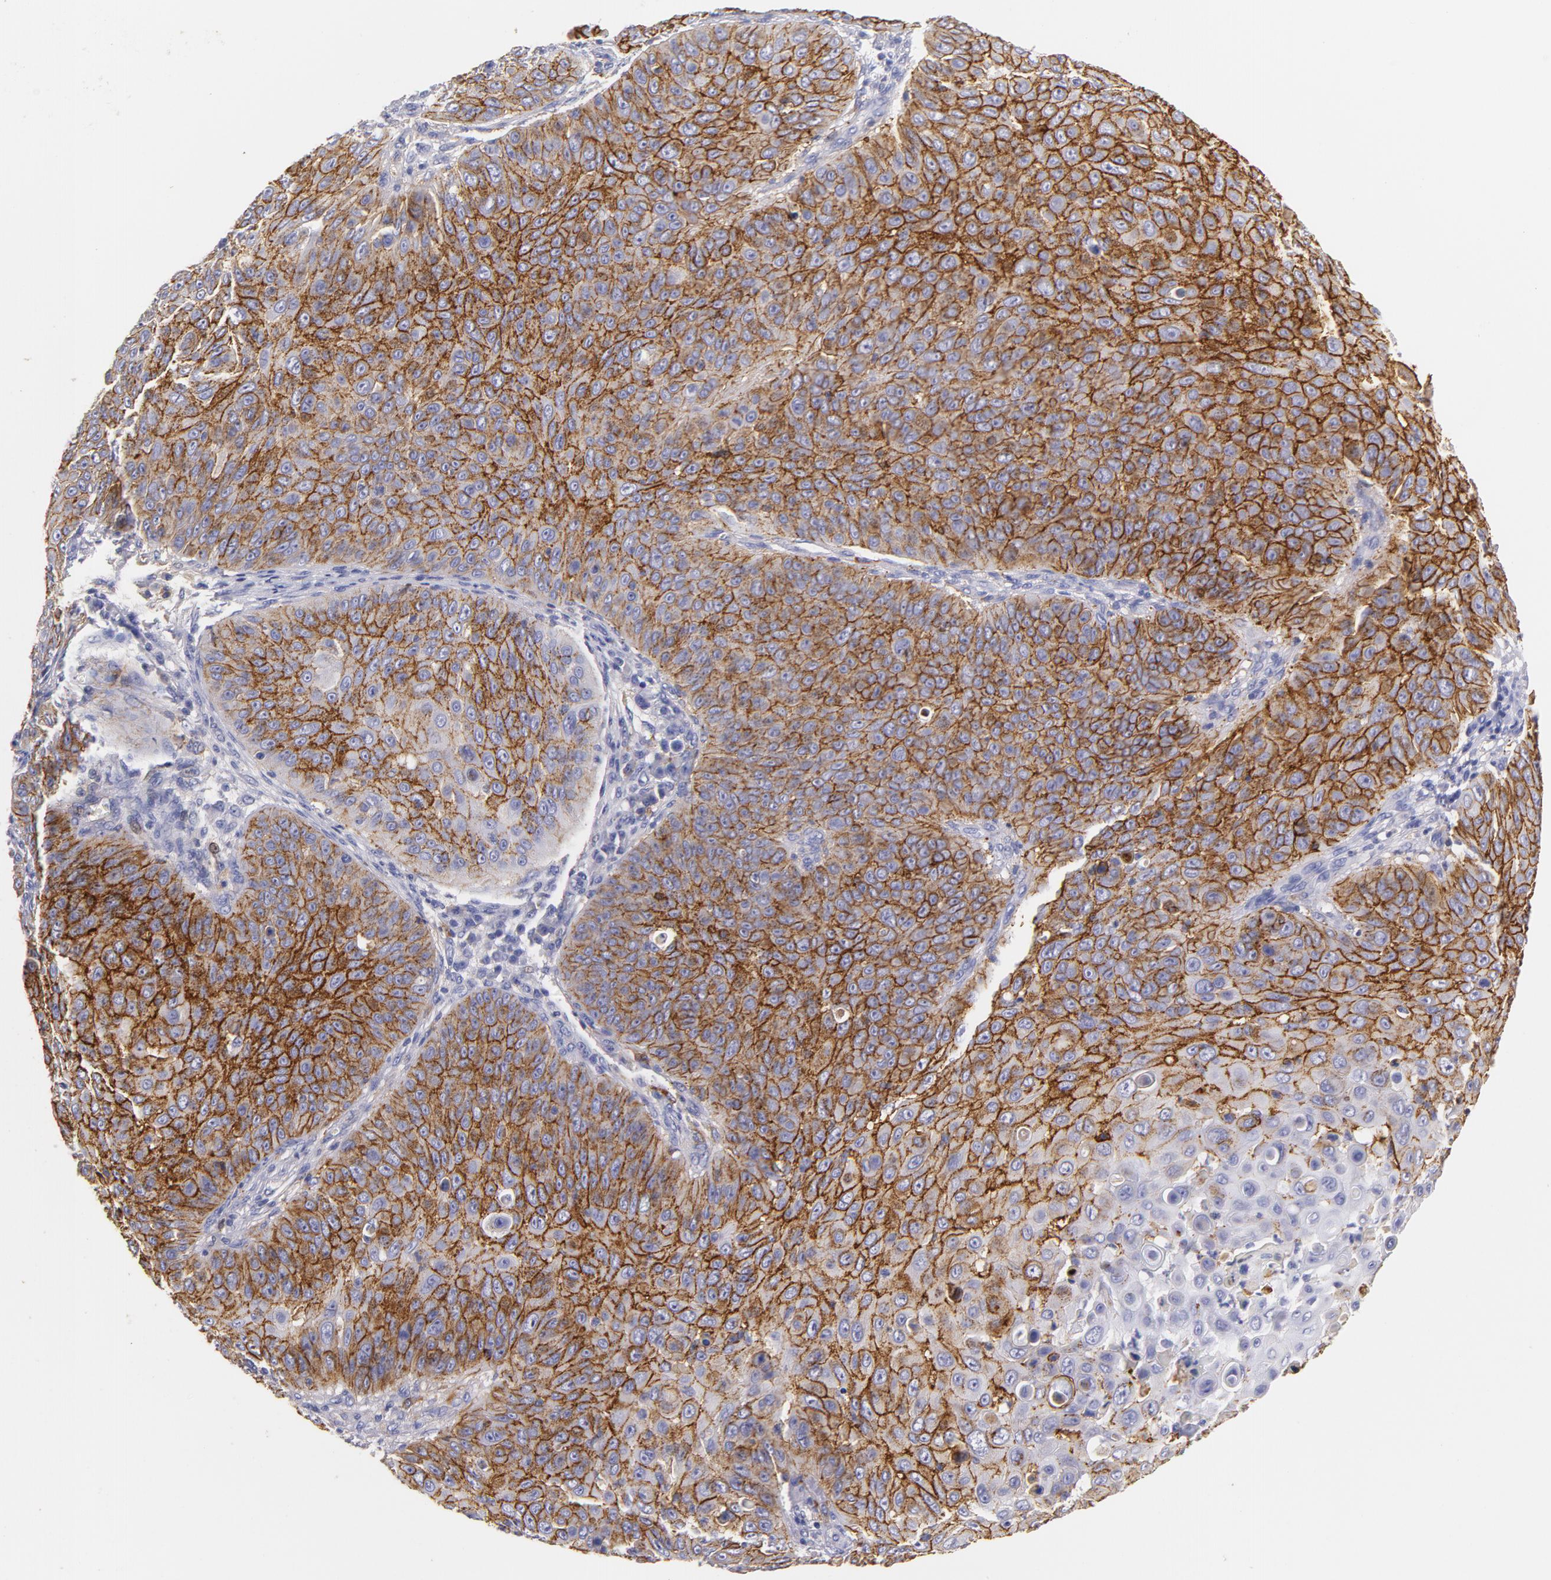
{"staining": {"intensity": "strong", "quantity": ">75%", "location": "cytoplasmic/membranous"}, "tissue": "skin cancer", "cell_type": "Tumor cells", "image_type": "cancer", "snomed": [{"axis": "morphology", "description": "Squamous cell carcinoma, NOS"}, {"axis": "topography", "description": "Skin"}], "caption": "The micrograph shows immunohistochemical staining of skin squamous cell carcinoma. There is strong cytoplasmic/membranous staining is seen in about >75% of tumor cells. The staining was performed using DAB (3,3'-diaminobenzidine), with brown indicating positive protein expression. Nuclei are stained blue with hematoxylin.", "gene": "CD44", "patient": {"sex": "male", "age": 82}}